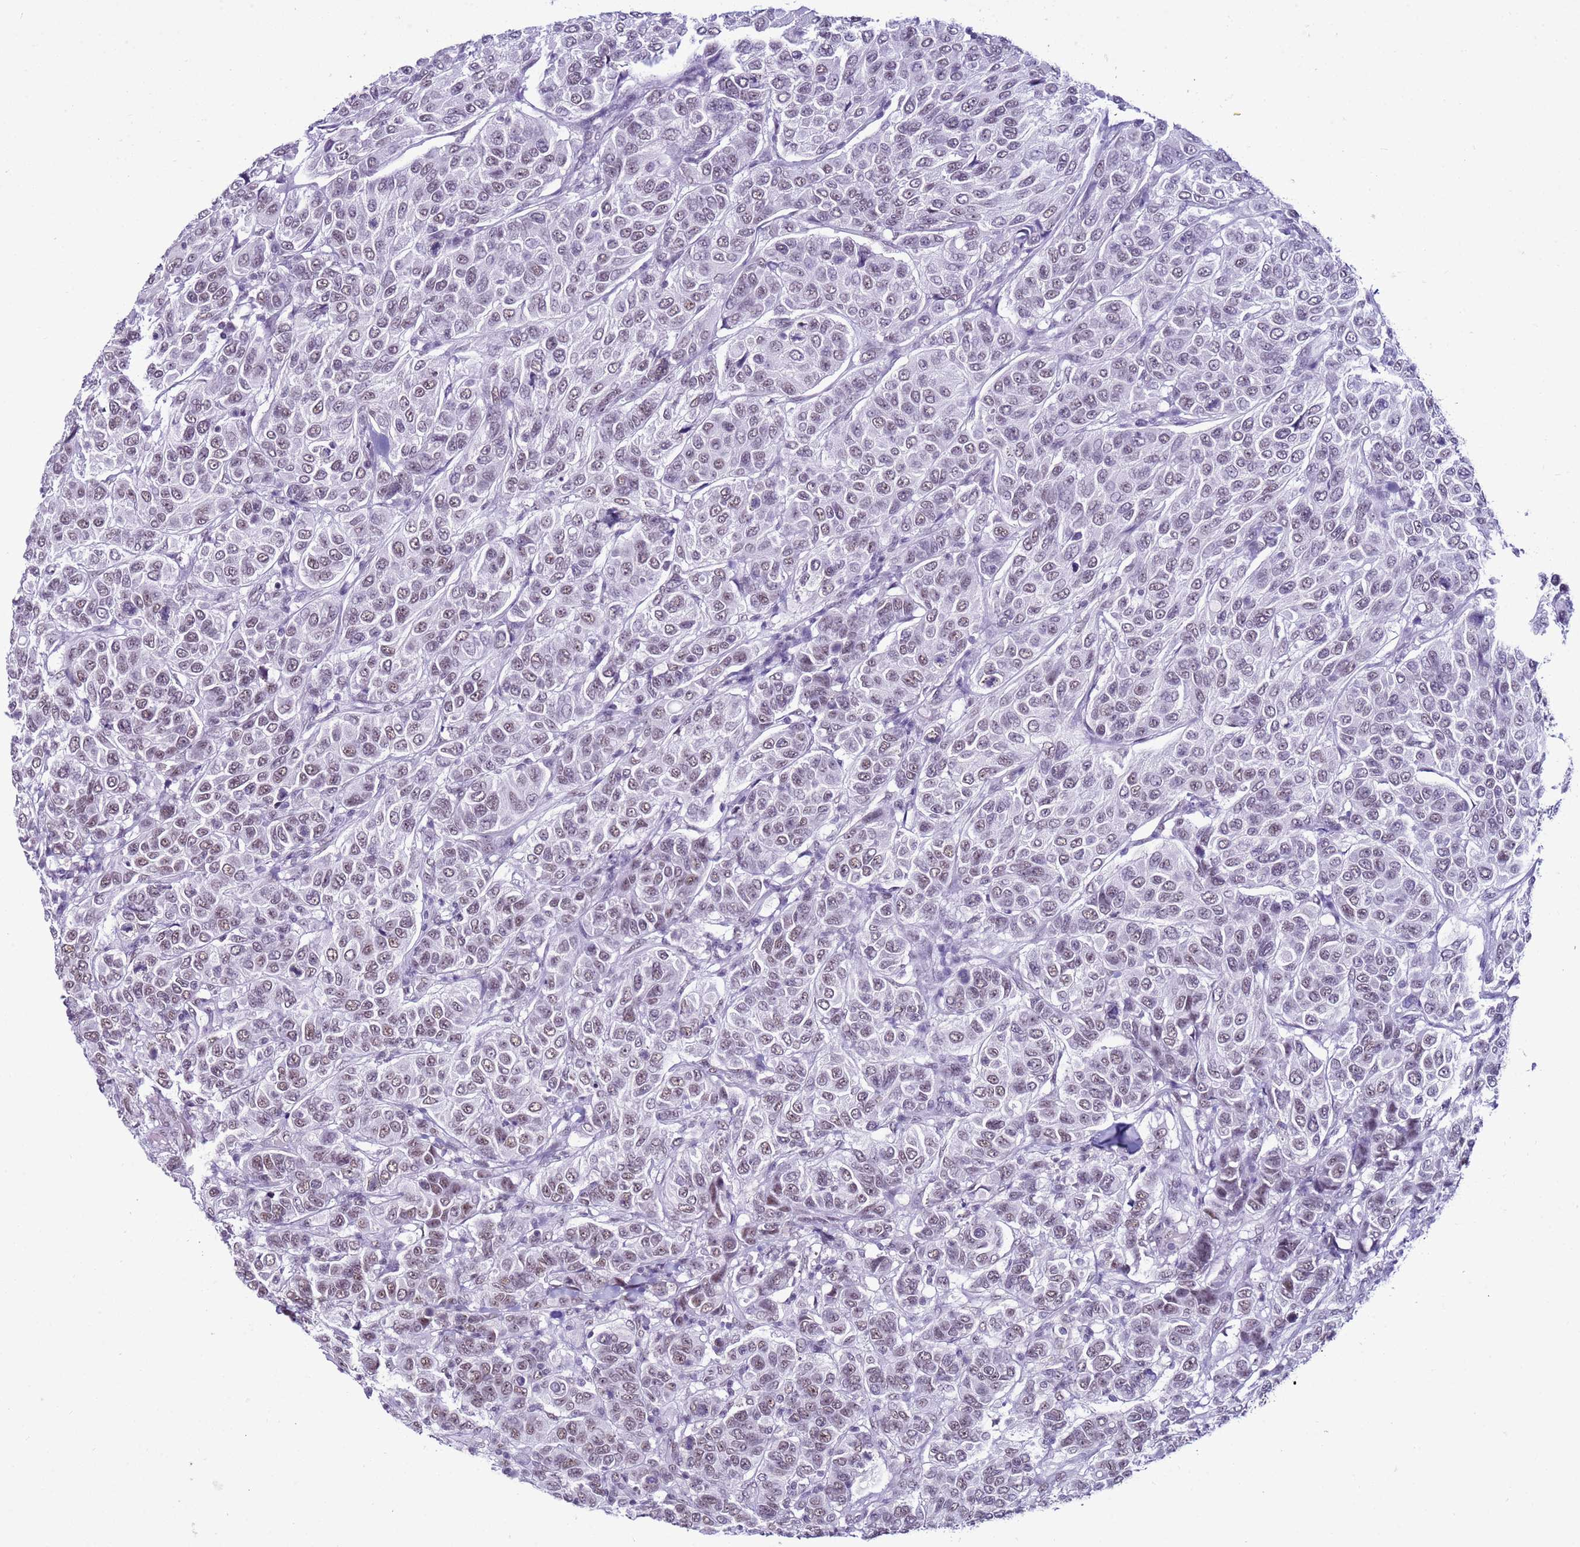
{"staining": {"intensity": "weak", "quantity": "25%-75%", "location": "nuclear"}, "tissue": "breast cancer", "cell_type": "Tumor cells", "image_type": "cancer", "snomed": [{"axis": "morphology", "description": "Duct carcinoma"}, {"axis": "topography", "description": "Breast"}], "caption": "Immunohistochemistry (IHC) of human breast infiltrating ductal carcinoma reveals low levels of weak nuclear staining in about 25%-75% of tumor cells.", "gene": "DHX15", "patient": {"sex": "female", "age": 55}}